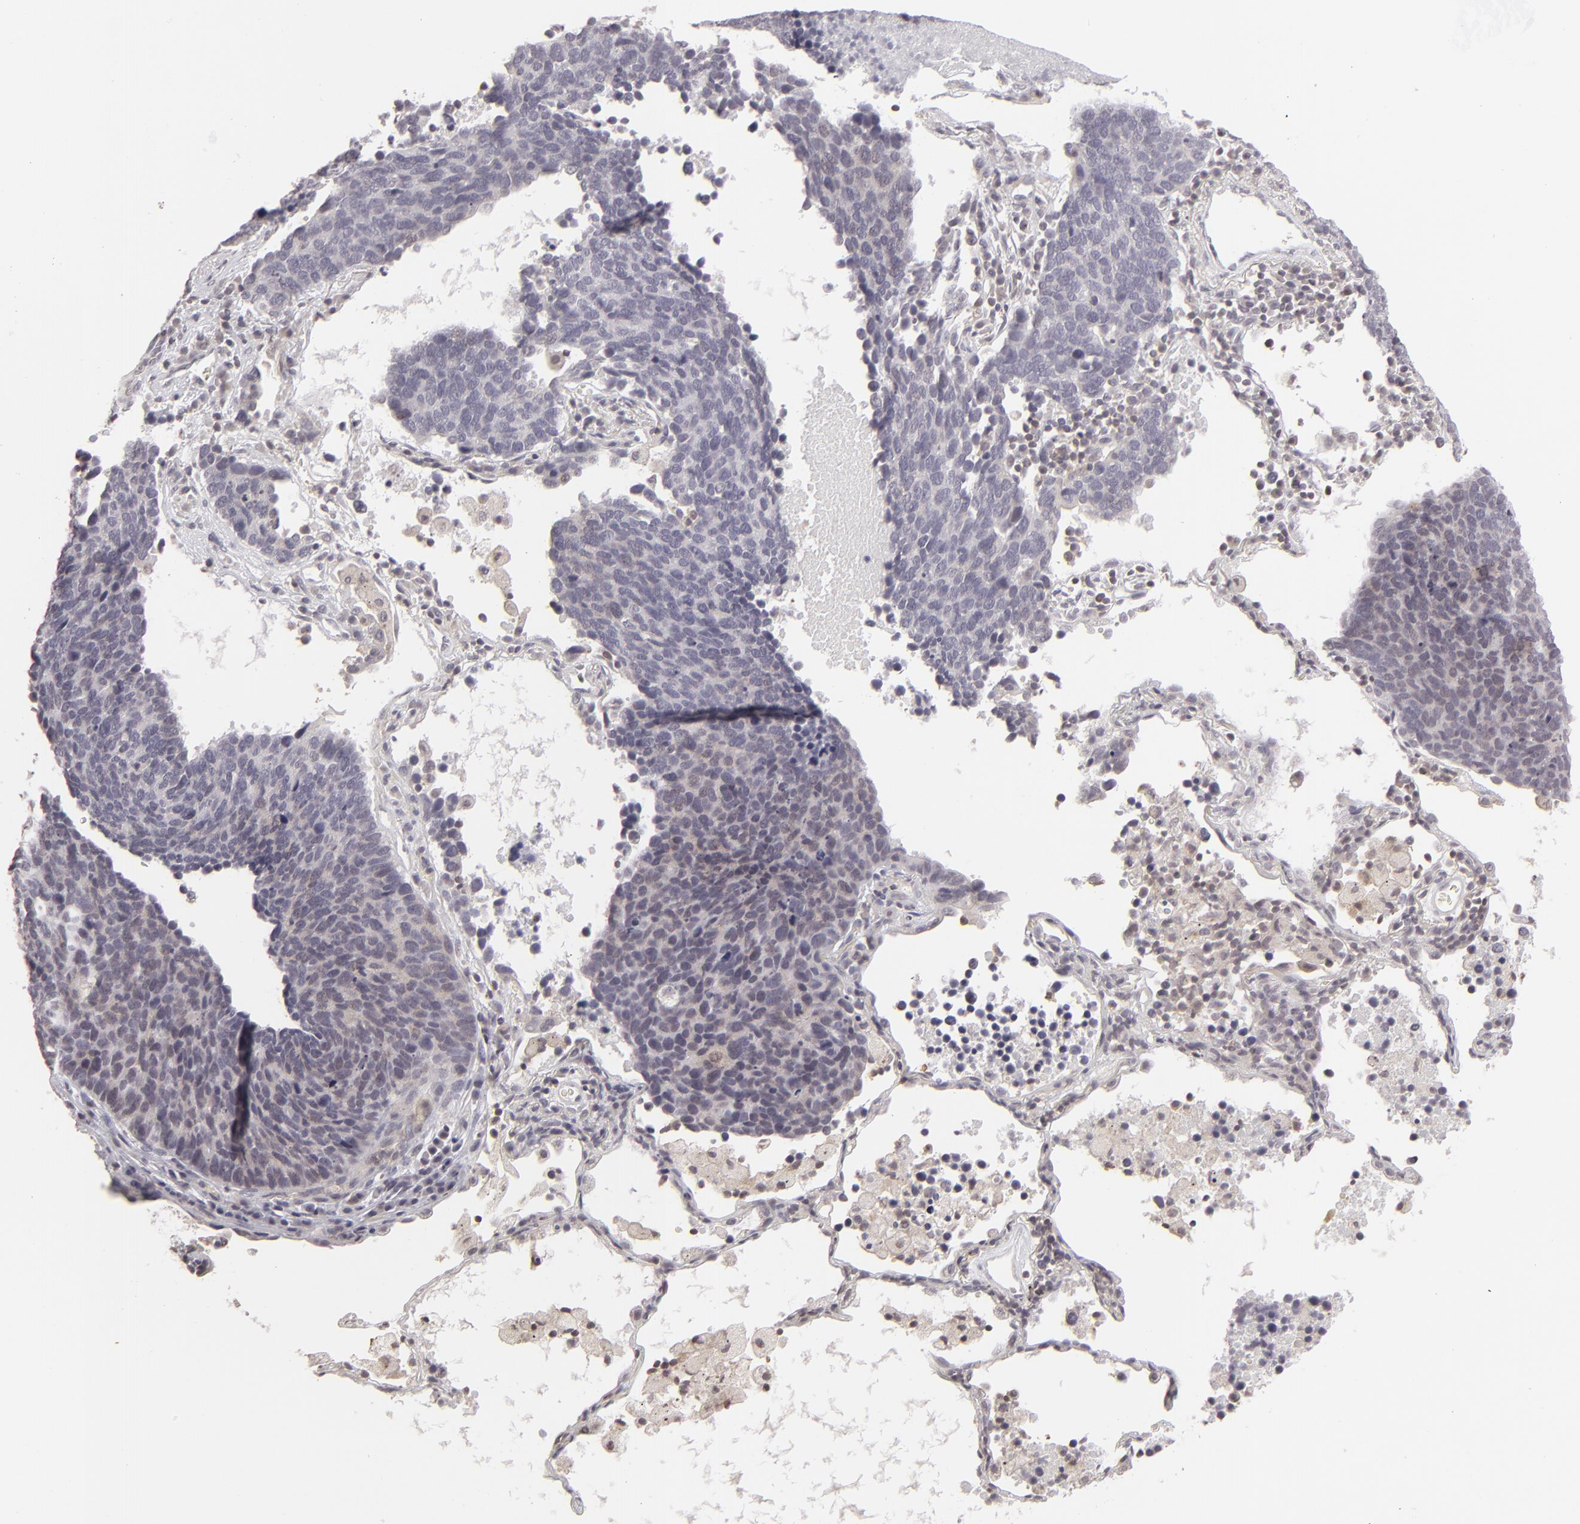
{"staining": {"intensity": "negative", "quantity": "none", "location": "none"}, "tissue": "lung cancer", "cell_type": "Tumor cells", "image_type": "cancer", "snomed": [{"axis": "morphology", "description": "Neoplasm, malignant, NOS"}, {"axis": "topography", "description": "Lung"}], "caption": "Immunohistochemistry (IHC) of human lung malignant neoplasm displays no staining in tumor cells.", "gene": "CLDN2", "patient": {"sex": "female", "age": 75}}